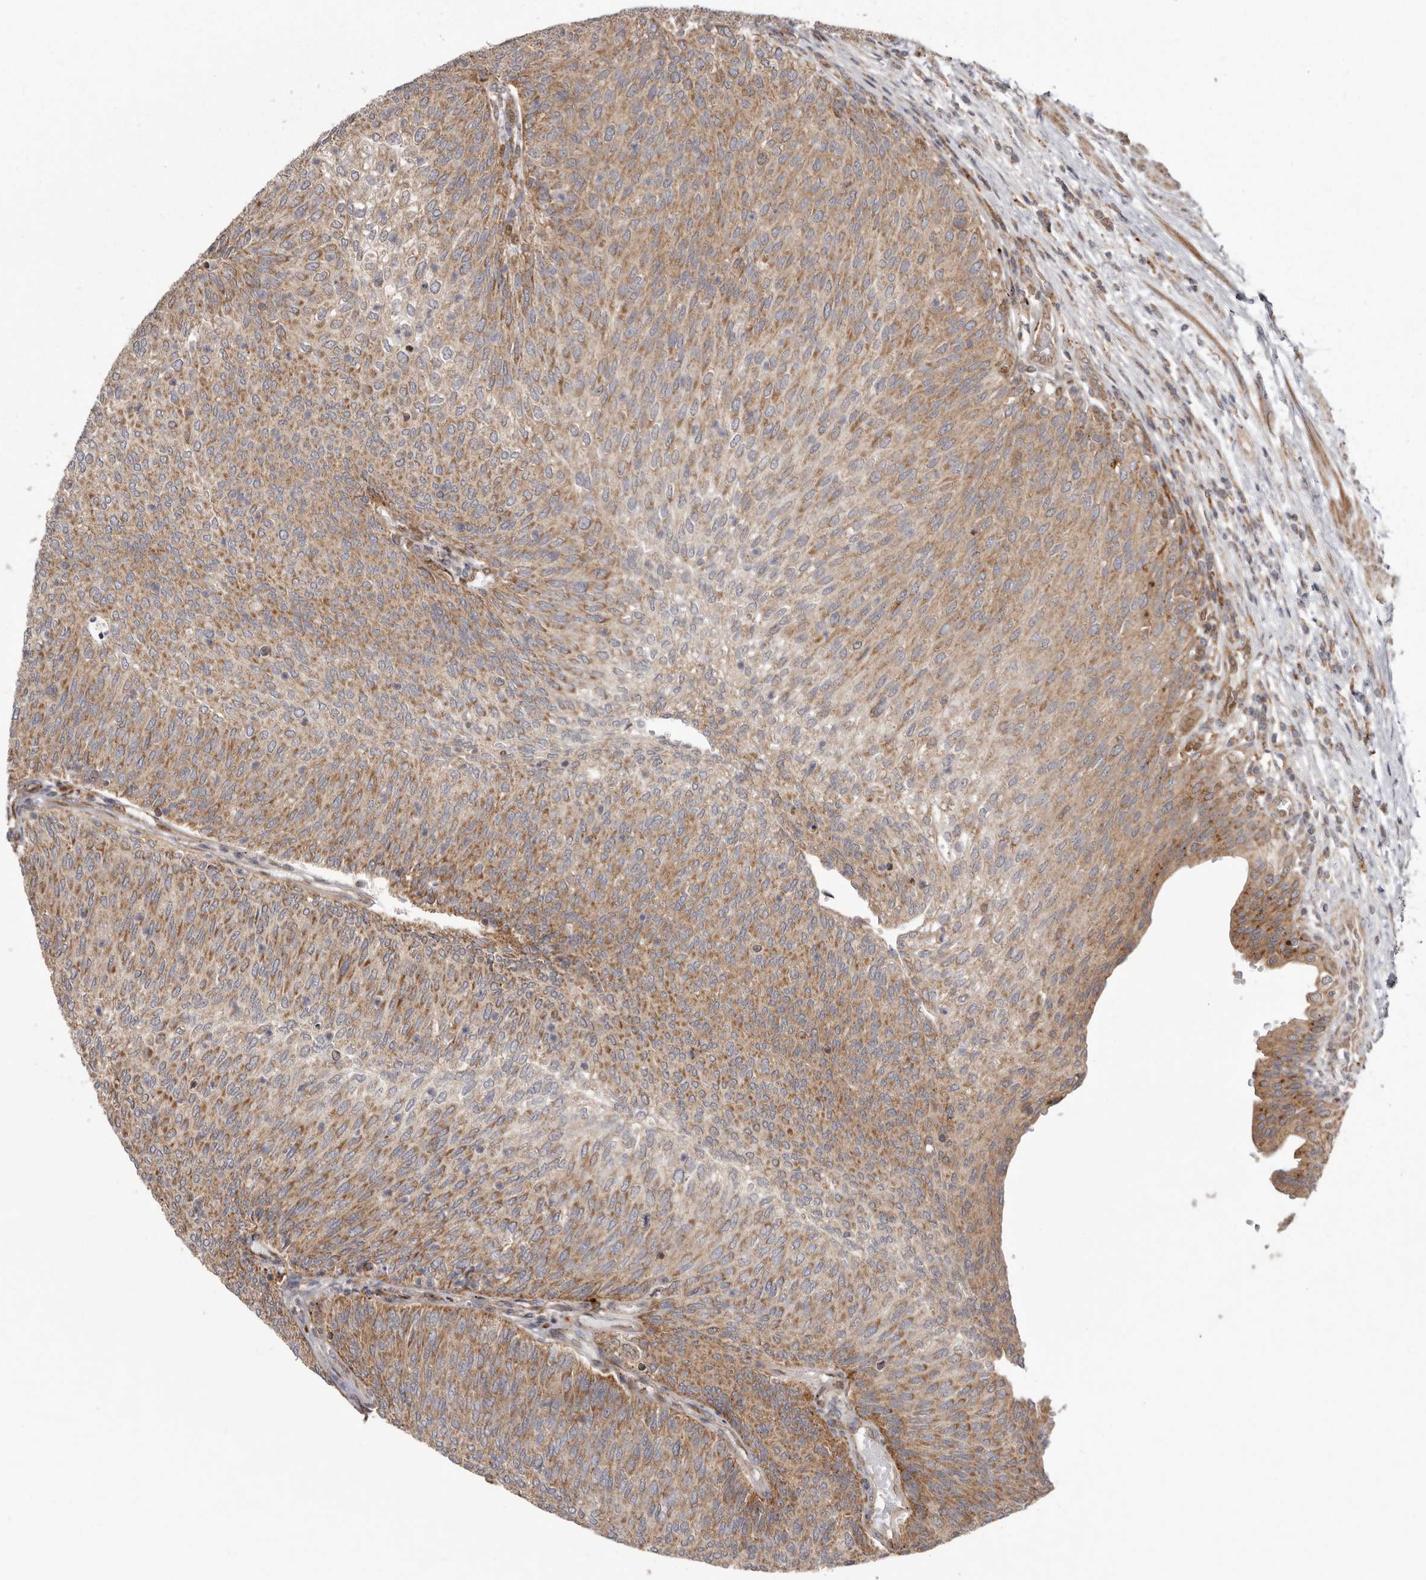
{"staining": {"intensity": "moderate", "quantity": ">75%", "location": "cytoplasmic/membranous"}, "tissue": "urothelial cancer", "cell_type": "Tumor cells", "image_type": "cancer", "snomed": [{"axis": "morphology", "description": "Urothelial carcinoma, Low grade"}, {"axis": "topography", "description": "Urinary bladder"}], "caption": "Brown immunohistochemical staining in human urothelial carcinoma (low-grade) displays moderate cytoplasmic/membranous expression in about >75% of tumor cells.", "gene": "NUP43", "patient": {"sex": "female", "age": 79}}